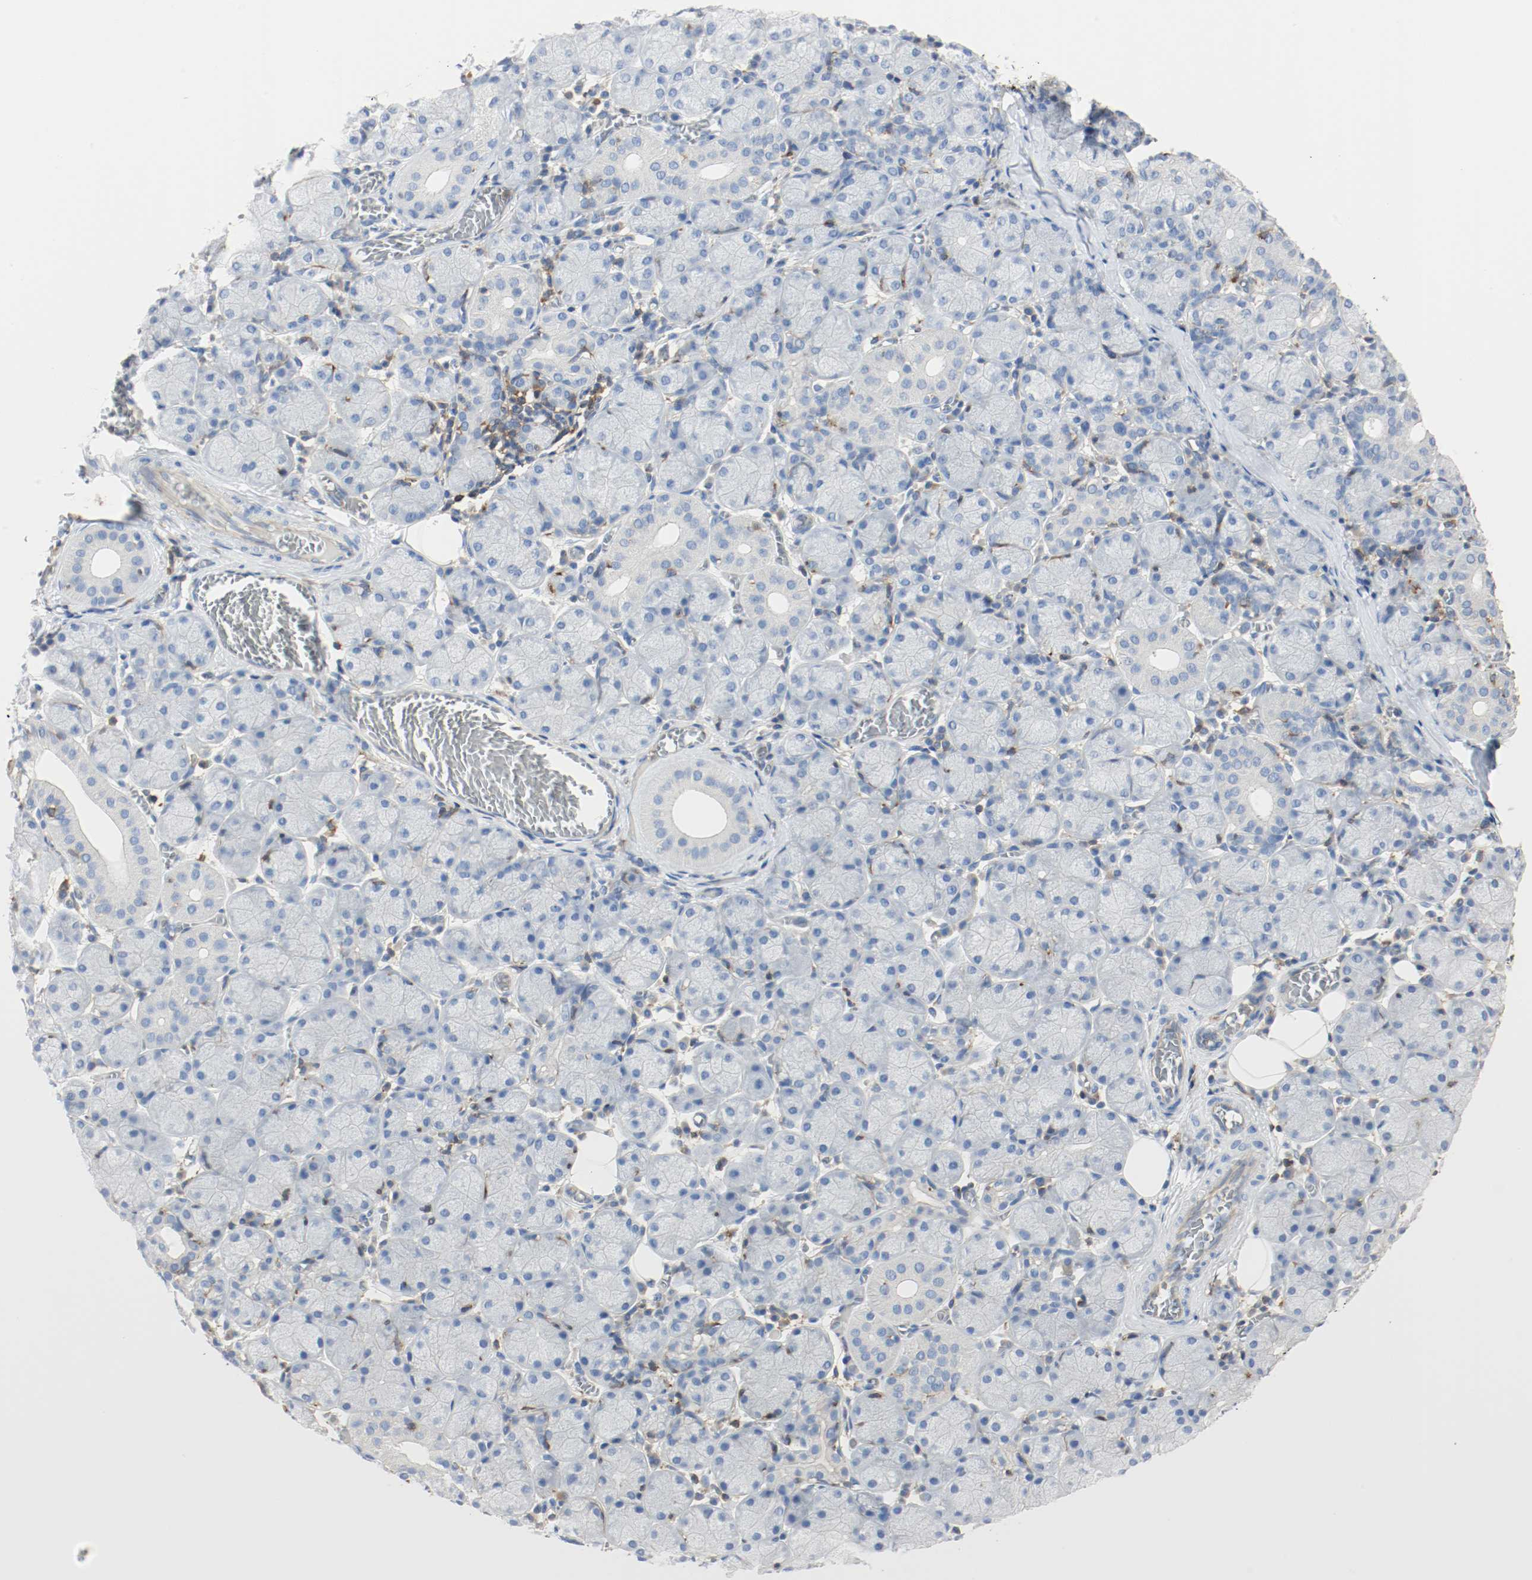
{"staining": {"intensity": "negative", "quantity": "none", "location": "none"}, "tissue": "salivary gland", "cell_type": "Glandular cells", "image_type": "normal", "snomed": [{"axis": "morphology", "description": "Normal tissue, NOS"}, {"axis": "topography", "description": "Salivary gland"}], "caption": "The micrograph demonstrates no significant expression in glandular cells of salivary gland. (Stains: DAB IHC with hematoxylin counter stain, Microscopy: brightfield microscopy at high magnification).", "gene": "ARPC1B", "patient": {"sex": "female", "age": 24}}